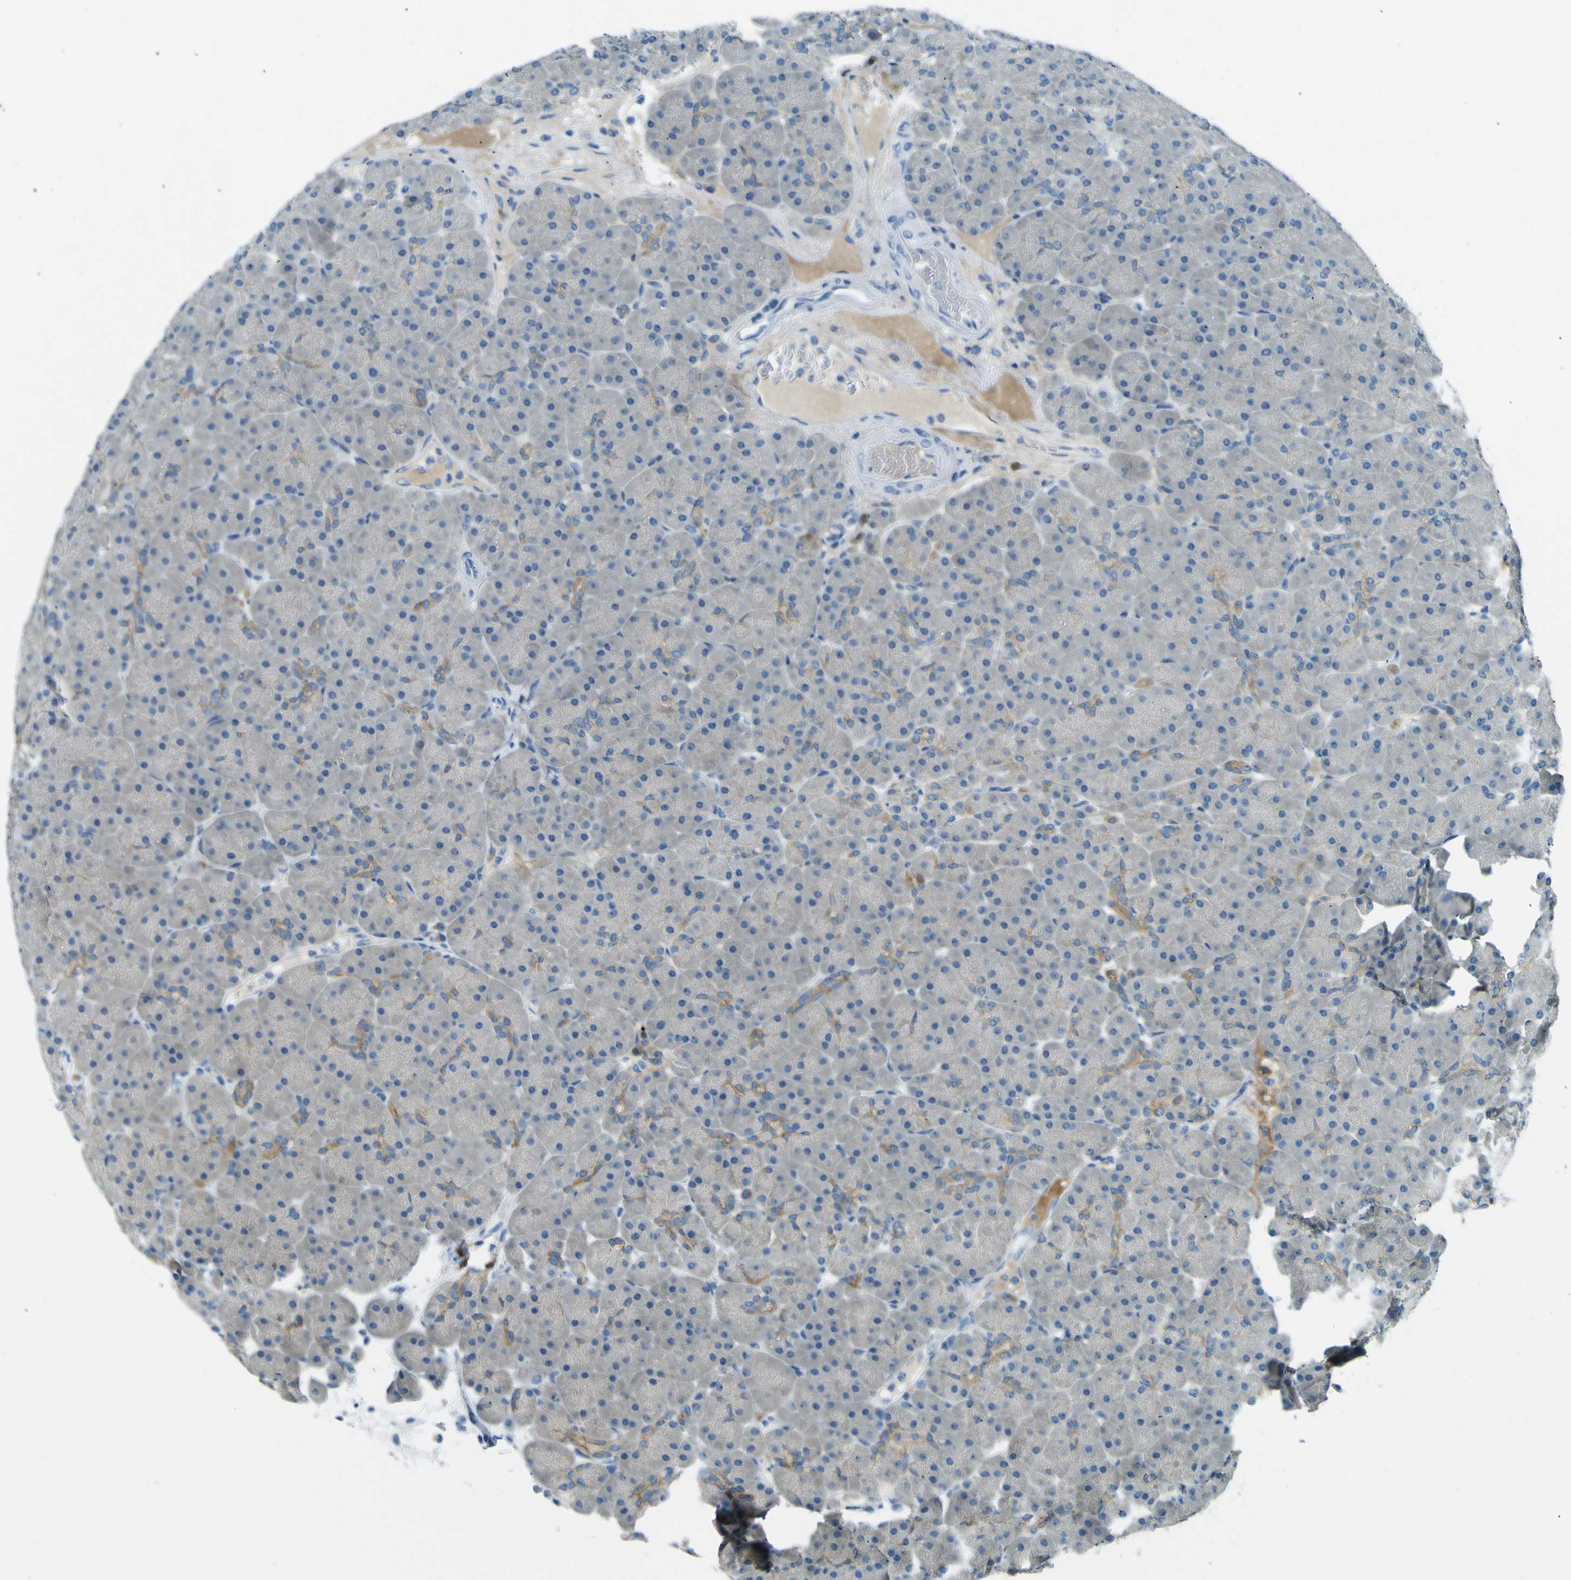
{"staining": {"intensity": "moderate", "quantity": "<25%", "location": "cytoplasmic/membranous"}, "tissue": "pancreas", "cell_type": "Exocrine glandular cells", "image_type": "normal", "snomed": [{"axis": "morphology", "description": "Normal tissue, NOS"}, {"axis": "topography", "description": "Pancreas"}], "caption": "IHC micrograph of unremarkable pancreas stained for a protein (brown), which displays low levels of moderate cytoplasmic/membranous expression in about <25% of exocrine glandular cells.", "gene": "SORCS1", "patient": {"sex": "male", "age": 66}}